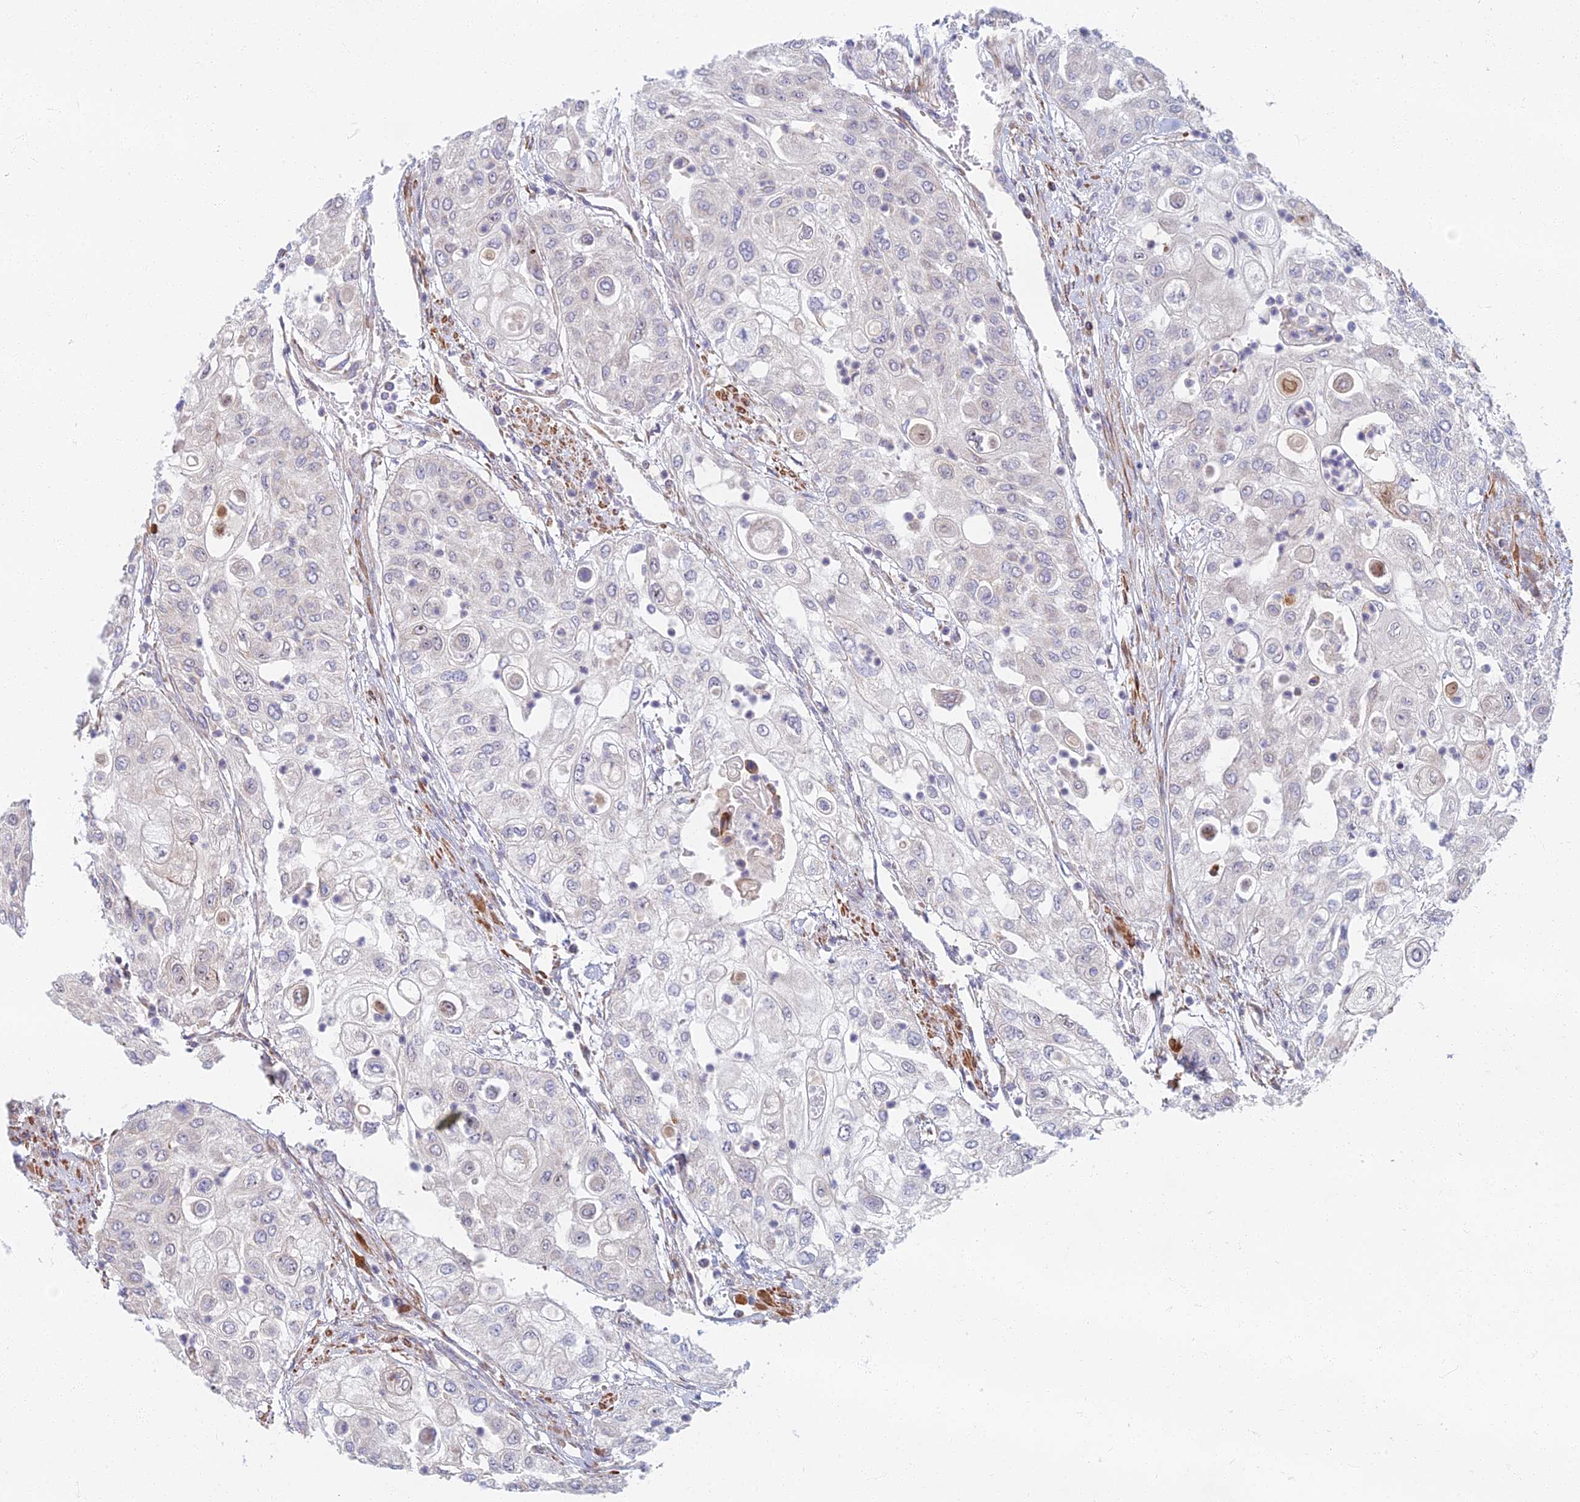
{"staining": {"intensity": "negative", "quantity": "none", "location": "none"}, "tissue": "urothelial cancer", "cell_type": "Tumor cells", "image_type": "cancer", "snomed": [{"axis": "morphology", "description": "Urothelial carcinoma, High grade"}, {"axis": "topography", "description": "Urinary bladder"}], "caption": "This micrograph is of urothelial cancer stained with IHC to label a protein in brown with the nuclei are counter-stained blue. There is no staining in tumor cells.", "gene": "C15orf40", "patient": {"sex": "female", "age": 79}}